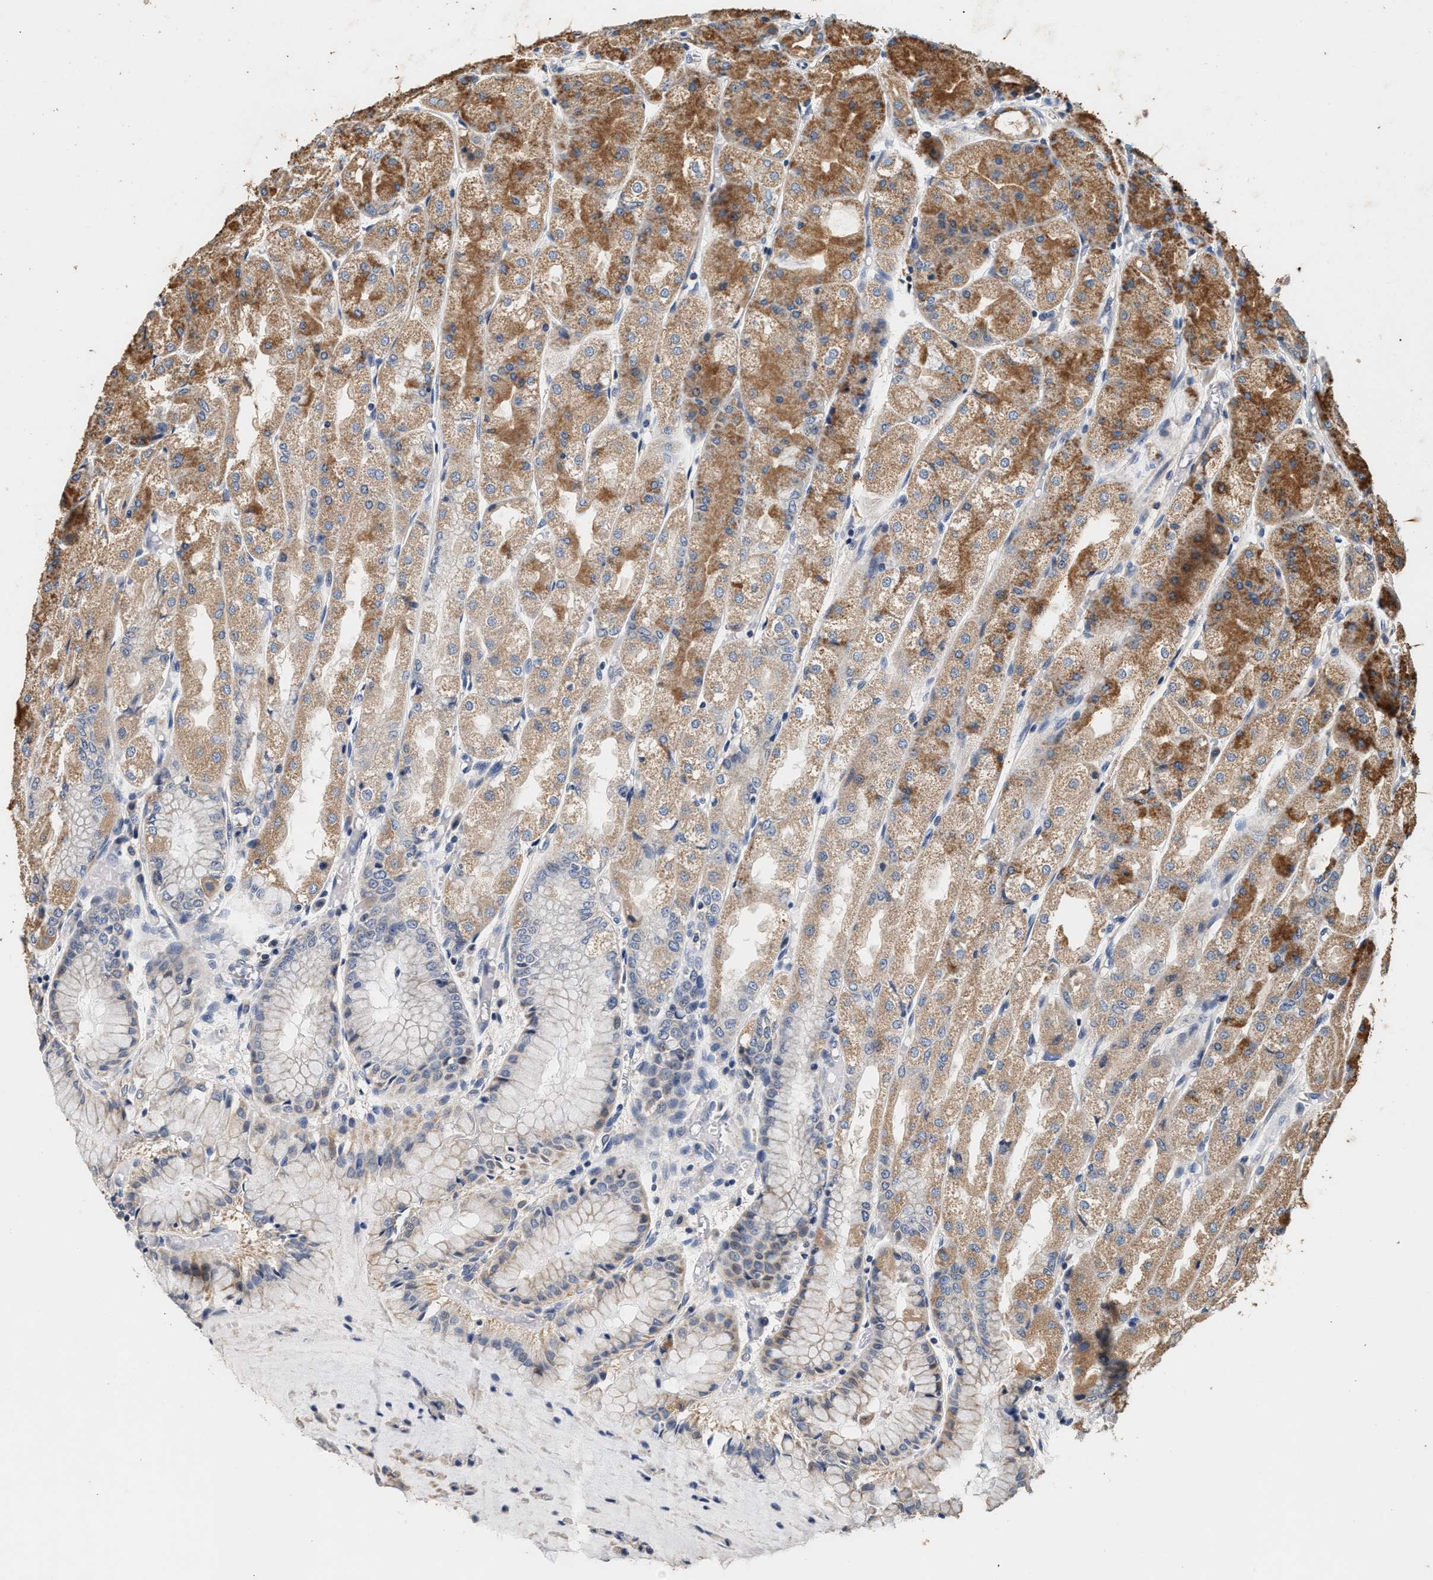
{"staining": {"intensity": "strong", "quantity": ">75%", "location": "cytoplasmic/membranous"}, "tissue": "stomach", "cell_type": "Glandular cells", "image_type": "normal", "snomed": [{"axis": "morphology", "description": "Normal tissue, NOS"}, {"axis": "topography", "description": "Stomach, upper"}], "caption": "High-magnification brightfield microscopy of normal stomach stained with DAB (brown) and counterstained with hematoxylin (blue). glandular cells exhibit strong cytoplasmic/membranous positivity is appreciated in approximately>75% of cells.", "gene": "PTGR3", "patient": {"sex": "male", "age": 72}}